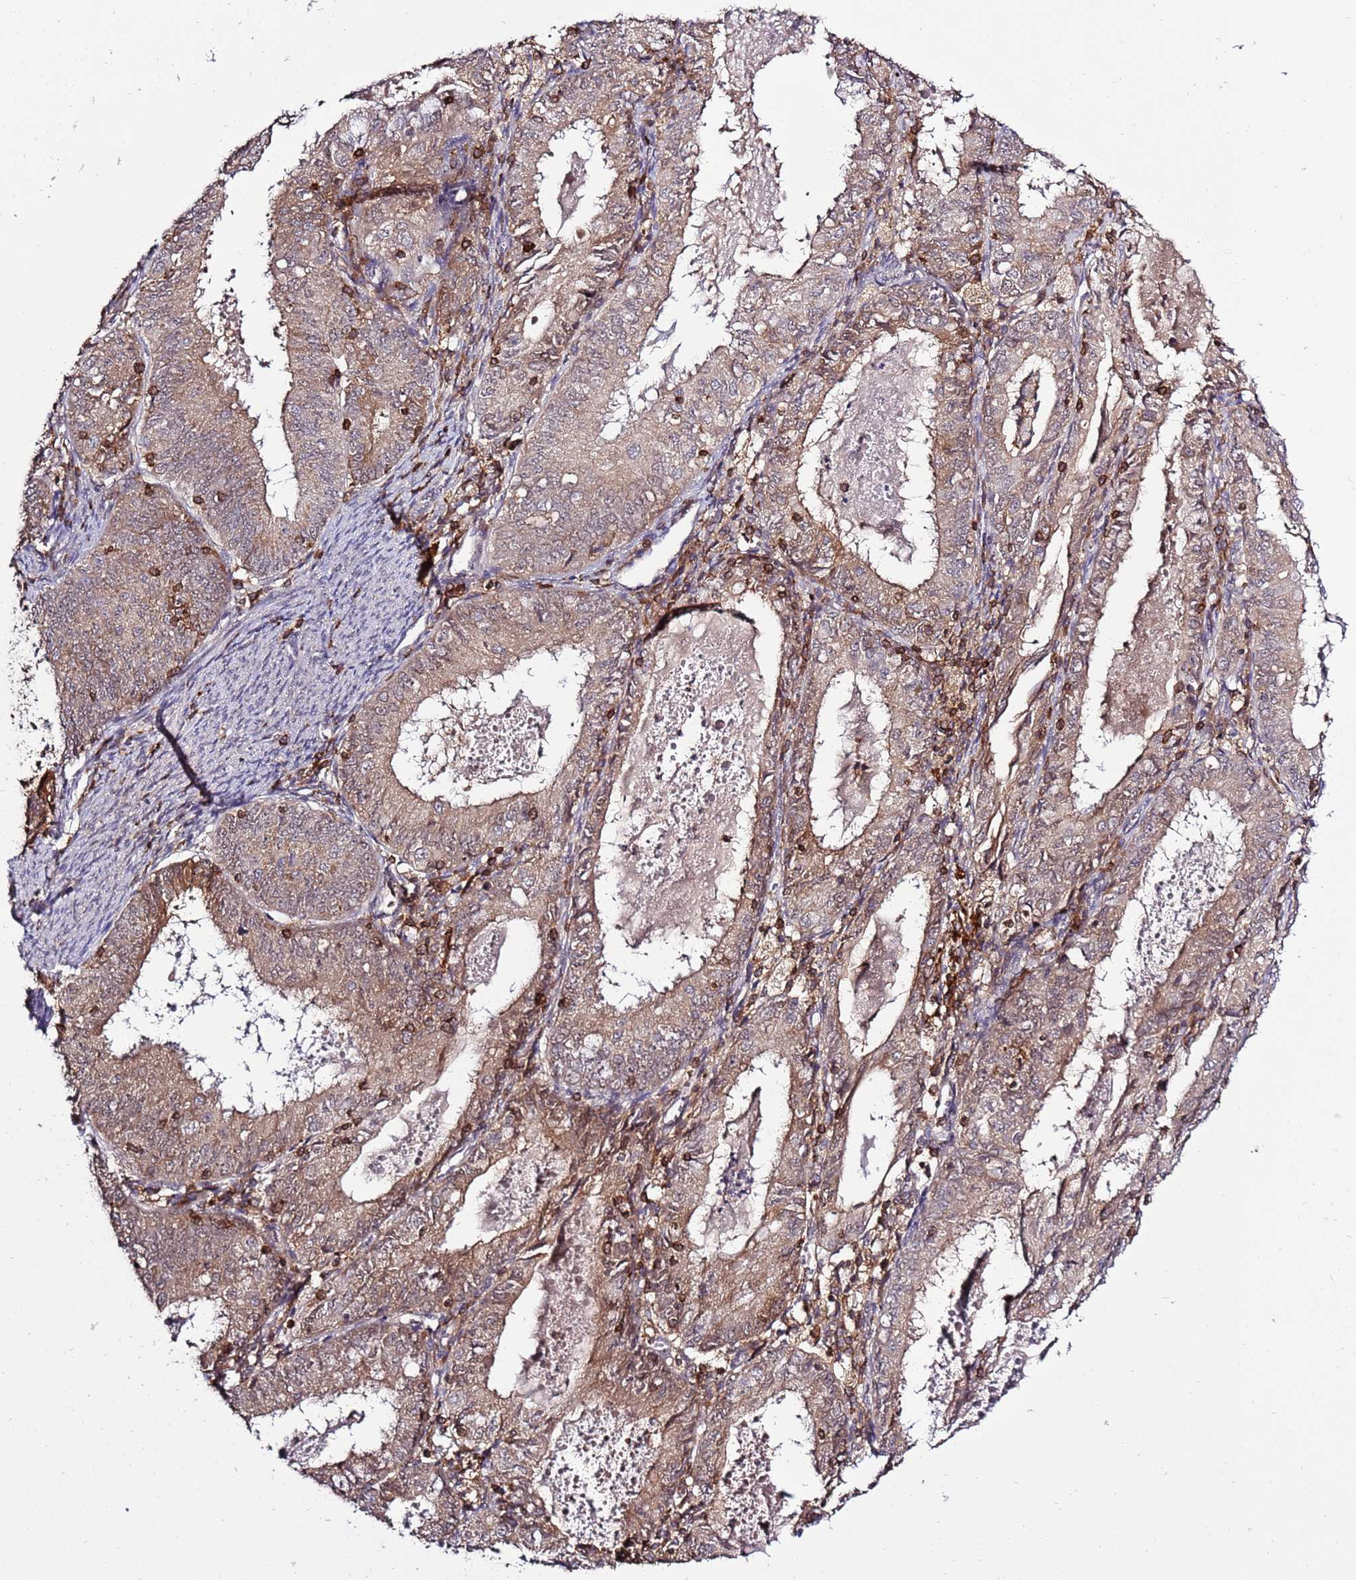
{"staining": {"intensity": "weak", "quantity": ">75%", "location": "cytoplasmic/membranous"}, "tissue": "endometrial cancer", "cell_type": "Tumor cells", "image_type": "cancer", "snomed": [{"axis": "morphology", "description": "Adenocarcinoma, NOS"}, {"axis": "topography", "description": "Endometrium"}], "caption": "Immunohistochemical staining of human endometrial cancer demonstrates low levels of weak cytoplasmic/membranous protein positivity in approximately >75% of tumor cells.", "gene": "ZNF624", "patient": {"sex": "female", "age": 57}}